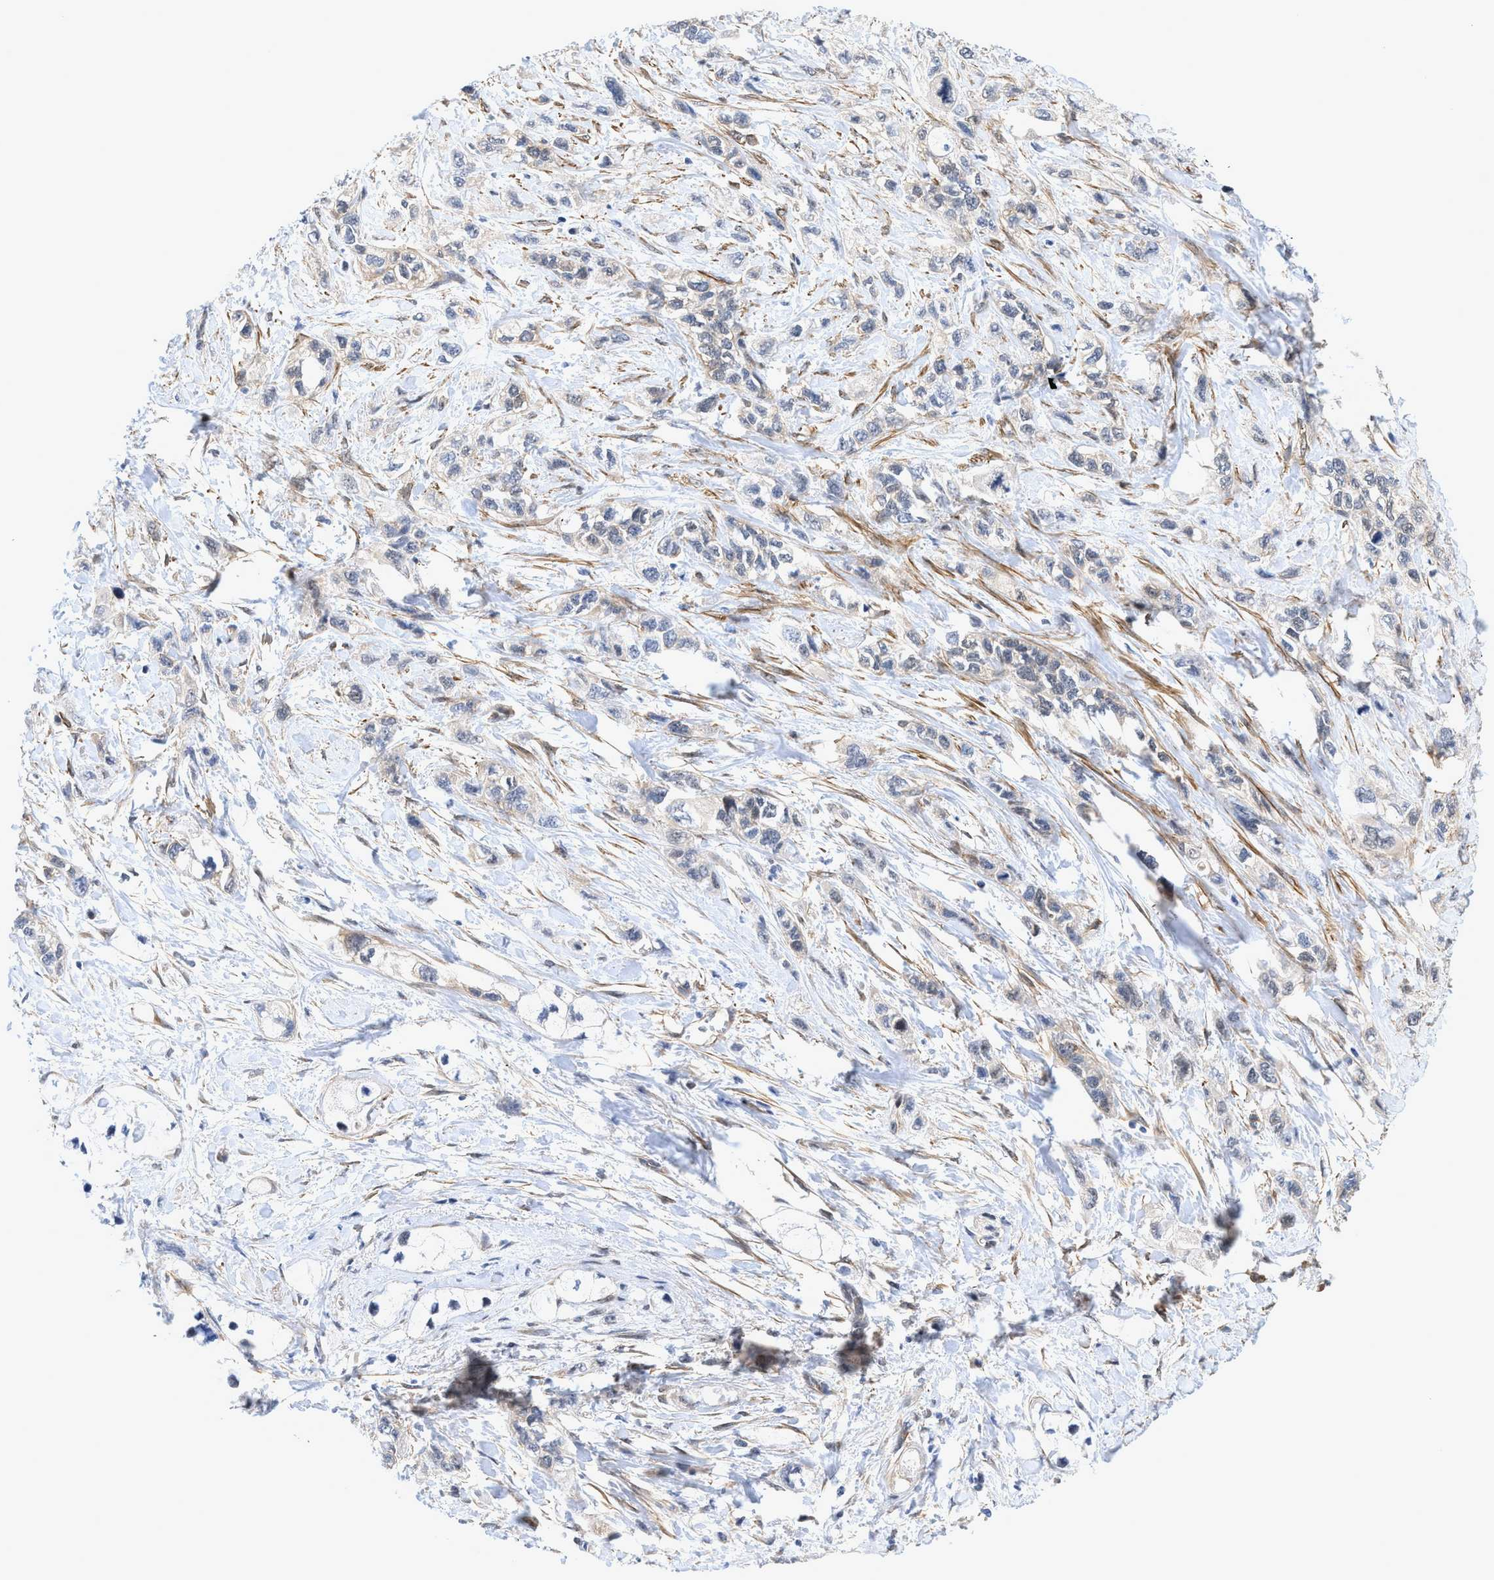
{"staining": {"intensity": "negative", "quantity": "none", "location": "none"}, "tissue": "pancreatic cancer", "cell_type": "Tumor cells", "image_type": "cancer", "snomed": [{"axis": "morphology", "description": "Adenocarcinoma, NOS"}, {"axis": "topography", "description": "Pancreas"}], "caption": "Image shows no protein expression in tumor cells of pancreatic adenocarcinoma tissue.", "gene": "GPRASP2", "patient": {"sex": "male", "age": 74}}